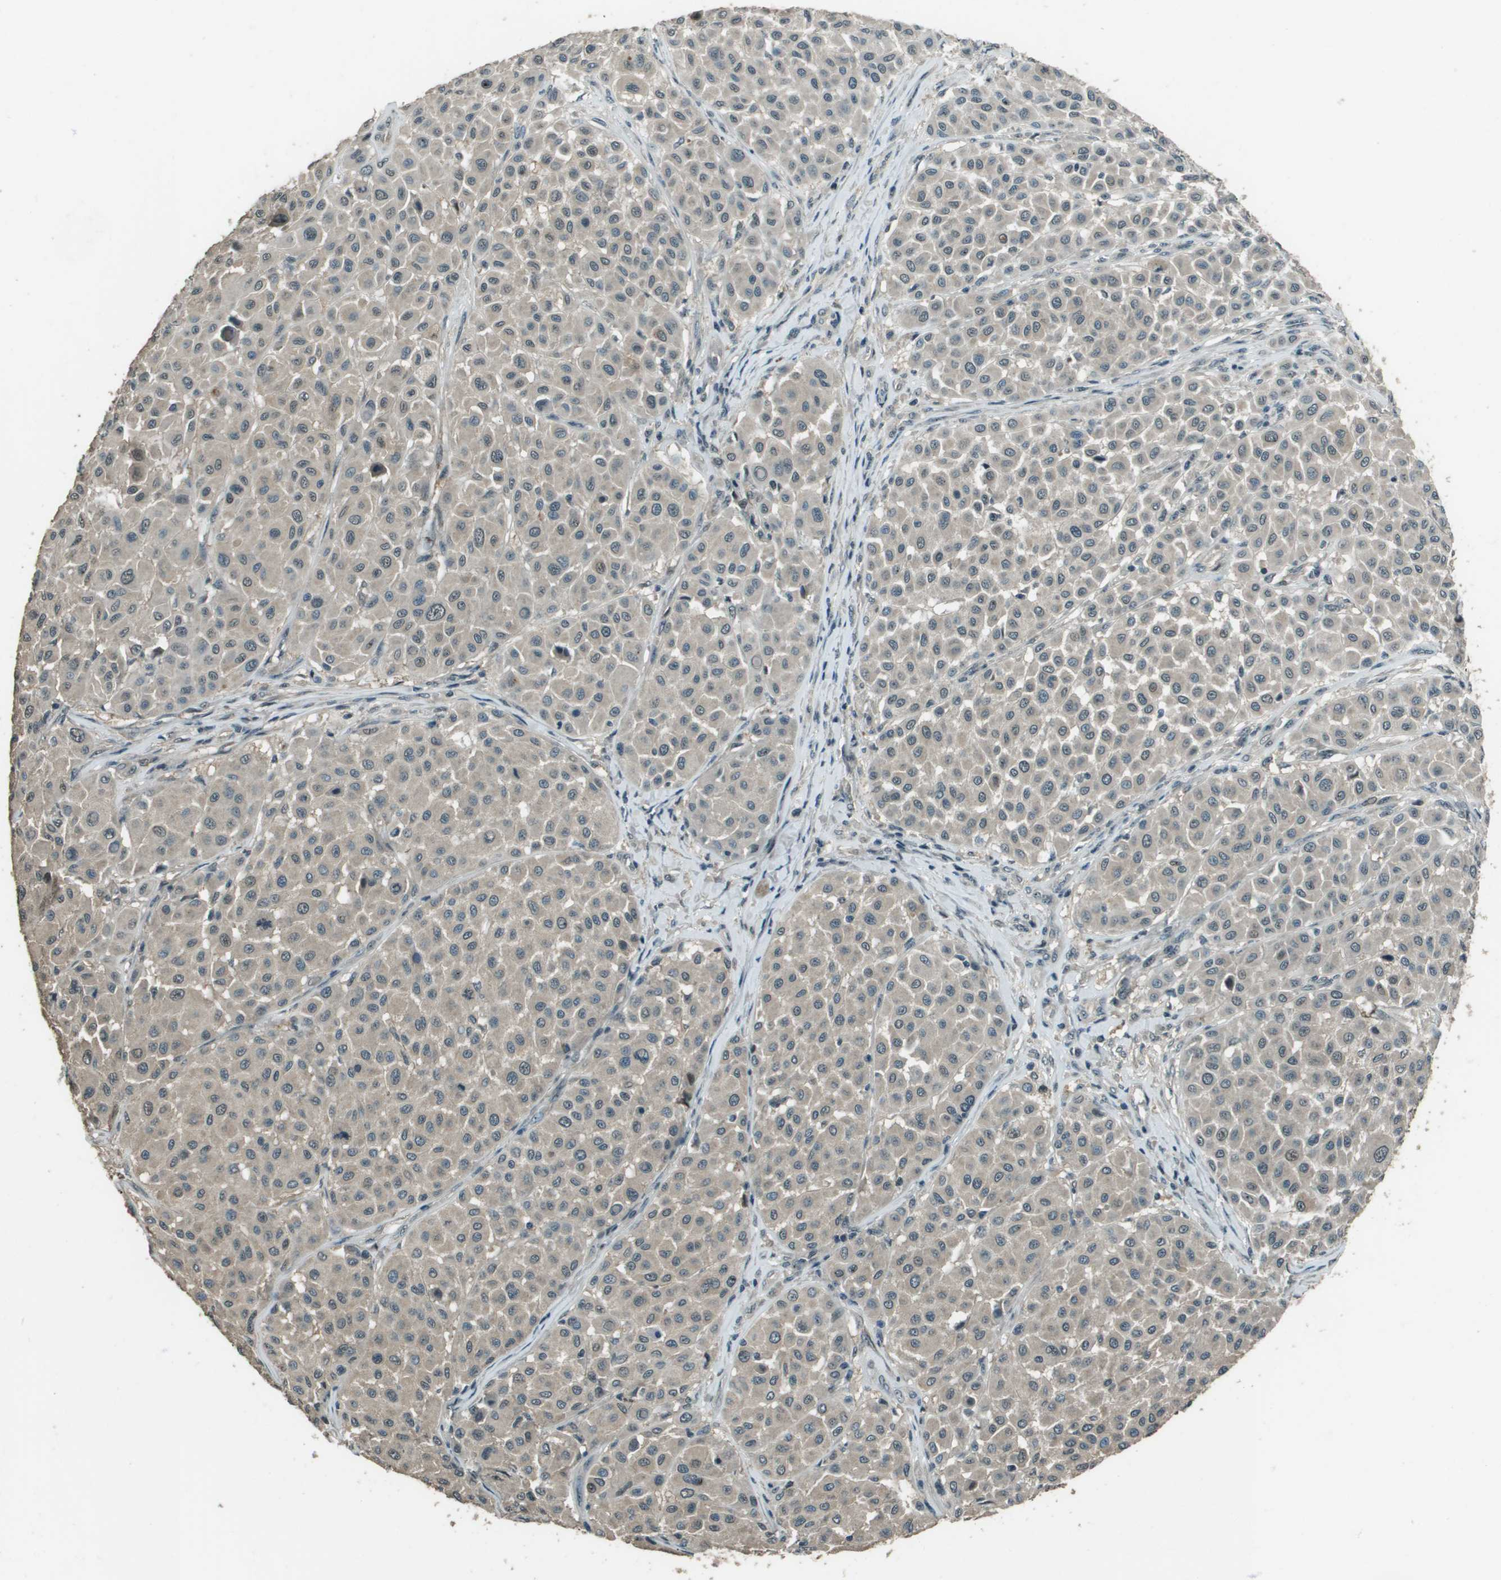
{"staining": {"intensity": "negative", "quantity": "none", "location": "none"}, "tissue": "melanoma", "cell_type": "Tumor cells", "image_type": "cancer", "snomed": [{"axis": "morphology", "description": "Malignant melanoma, Metastatic site"}, {"axis": "topography", "description": "Soft tissue"}], "caption": "The histopathology image displays no significant positivity in tumor cells of malignant melanoma (metastatic site).", "gene": "SDC3", "patient": {"sex": "male", "age": 41}}